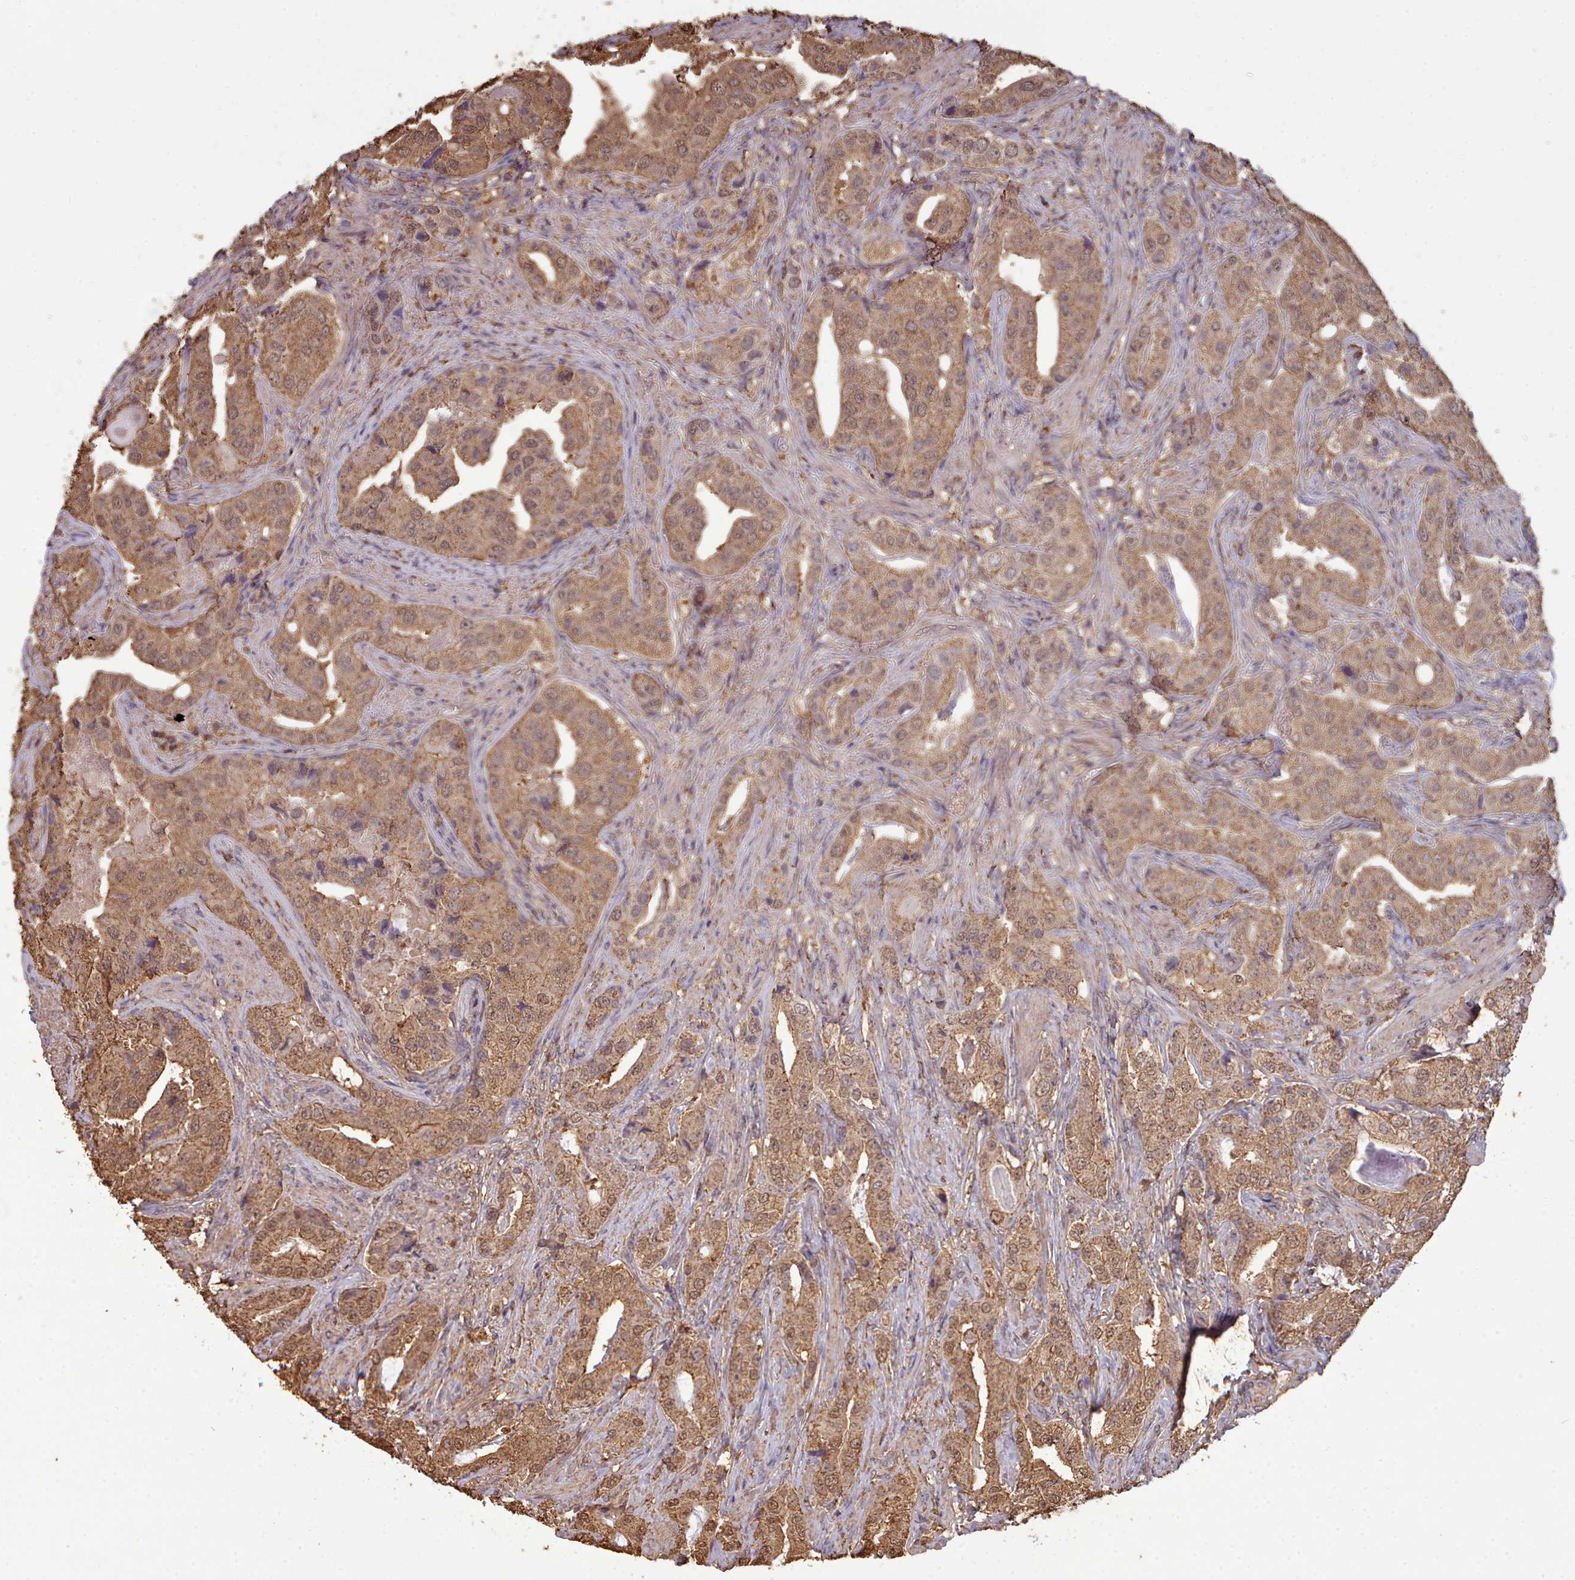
{"staining": {"intensity": "moderate", "quantity": ">75%", "location": "cytoplasmic/membranous"}, "tissue": "prostate cancer", "cell_type": "Tumor cells", "image_type": "cancer", "snomed": [{"axis": "morphology", "description": "Adenocarcinoma, High grade"}, {"axis": "topography", "description": "Prostate"}], "caption": "IHC photomicrograph of neoplastic tissue: human prostate cancer stained using immunohistochemistry exhibits medium levels of moderate protein expression localized specifically in the cytoplasmic/membranous of tumor cells, appearing as a cytoplasmic/membranous brown color.", "gene": "METRN", "patient": {"sex": "male", "age": 63}}